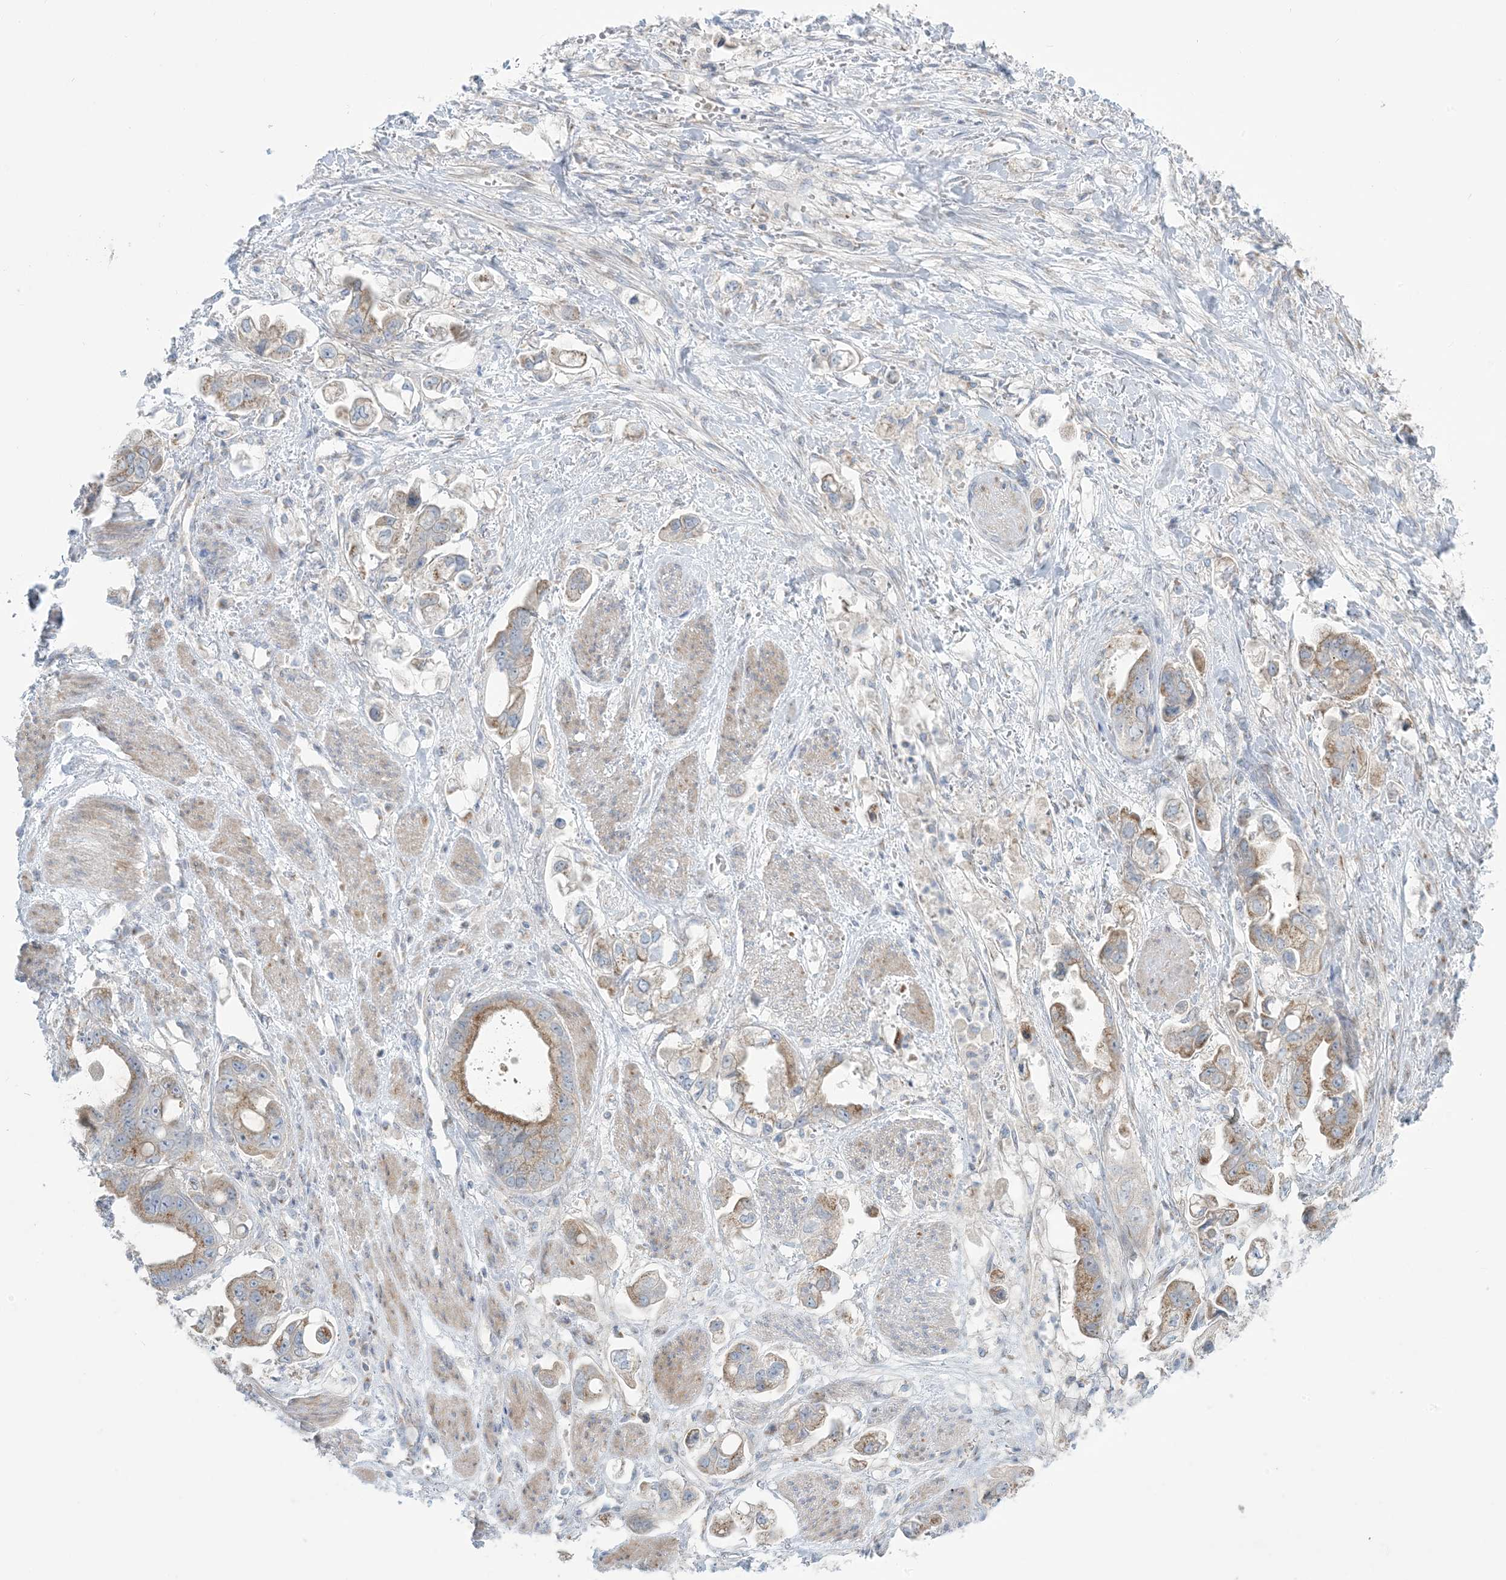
{"staining": {"intensity": "moderate", "quantity": ">75%", "location": "cytoplasmic/membranous"}, "tissue": "stomach cancer", "cell_type": "Tumor cells", "image_type": "cancer", "snomed": [{"axis": "morphology", "description": "Adenocarcinoma, NOS"}, {"axis": "topography", "description": "Stomach"}], "caption": "Moderate cytoplasmic/membranous protein staining is seen in approximately >75% of tumor cells in adenocarcinoma (stomach).", "gene": "AFTPH", "patient": {"sex": "male", "age": 62}}